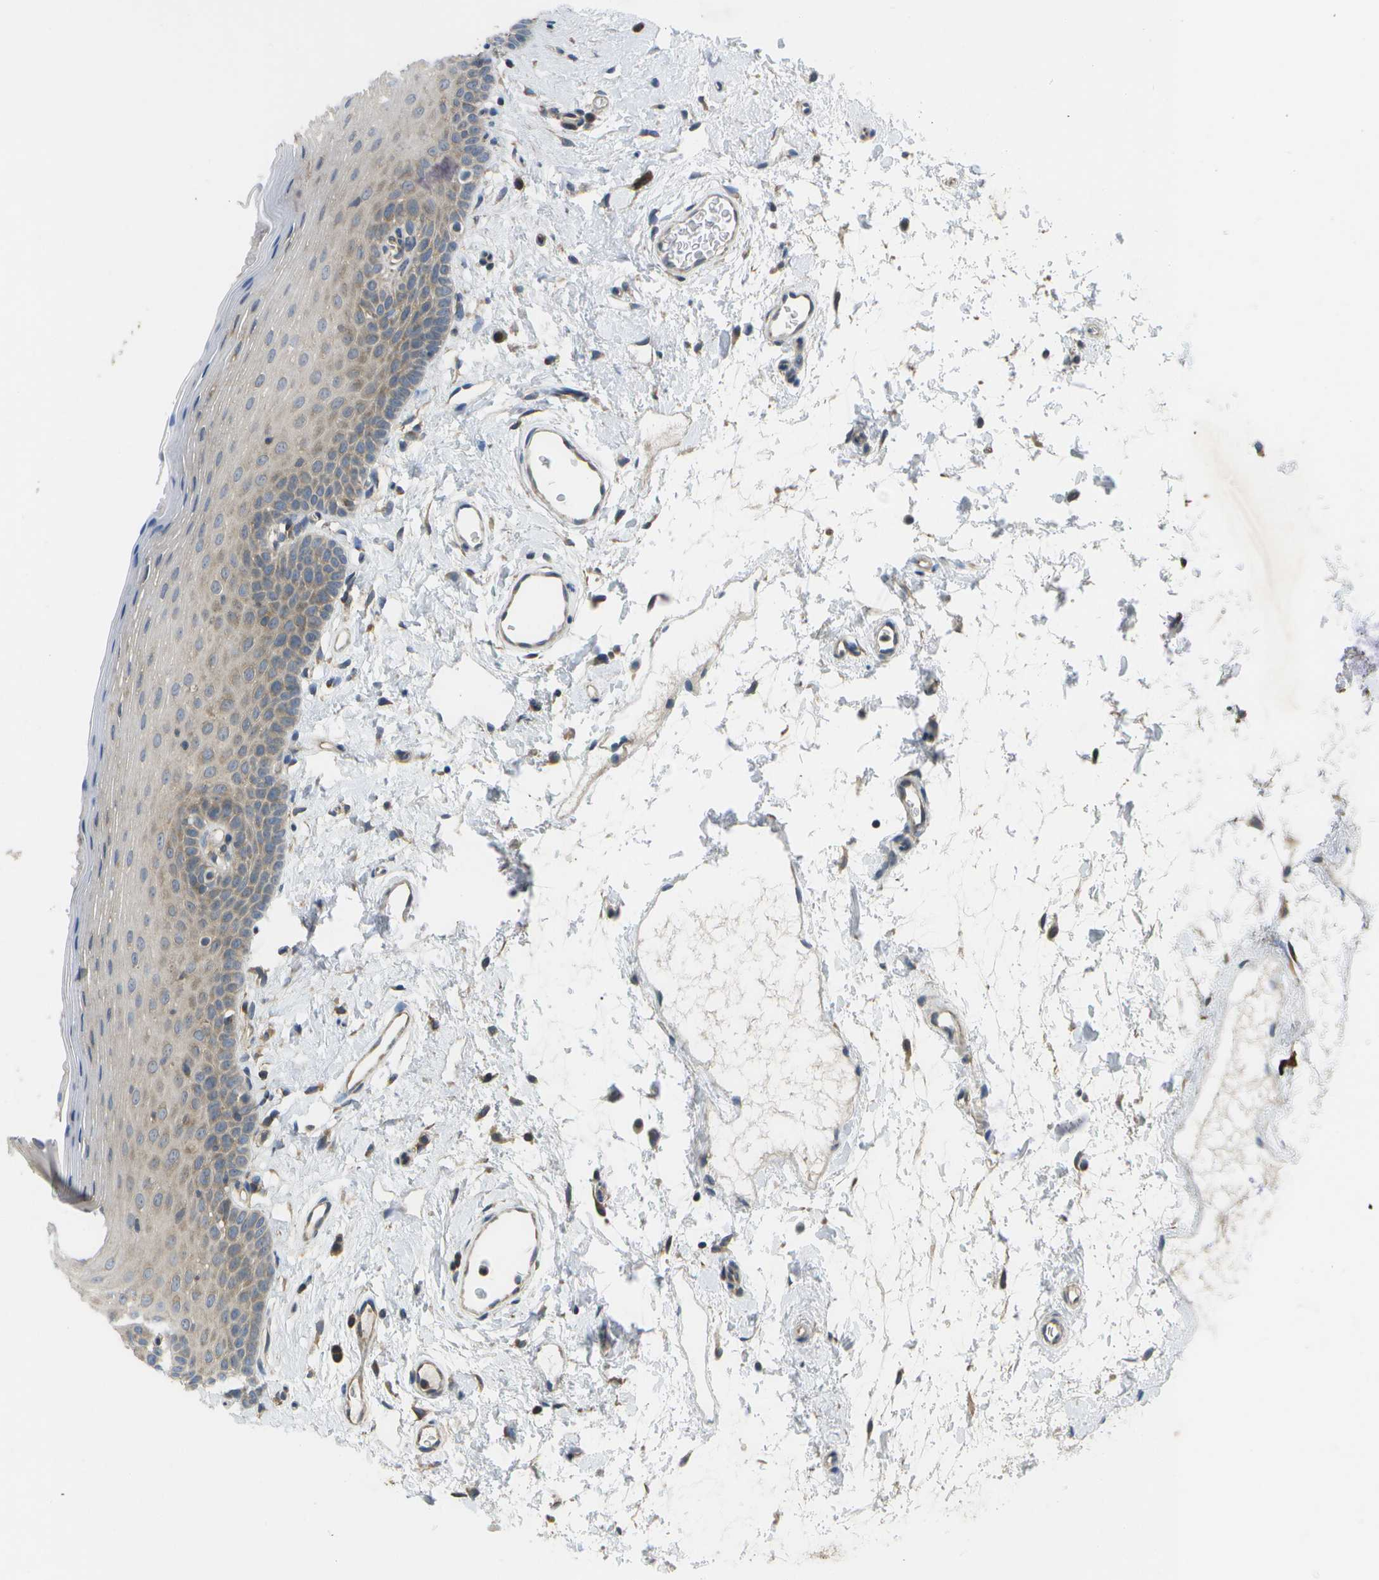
{"staining": {"intensity": "moderate", "quantity": "<25%", "location": "cytoplasmic/membranous"}, "tissue": "oral mucosa", "cell_type": "Squamous epithelial cells", "image_type": "normal", "snomed": [{"axis": "morphology", "description": "Normal tissue, NOS"}, {"axis": "topography", "description": "Oral tissue"}], "caption": "This is a photomicrograph of immunohistochemistry staining of unremarkable oral mucosa, which shows moderate expression in the cytoplasmic/membranous of squamous epithelial cells.", "gene": "DPM3", "patient": {"sex": "male", "age": 66}}